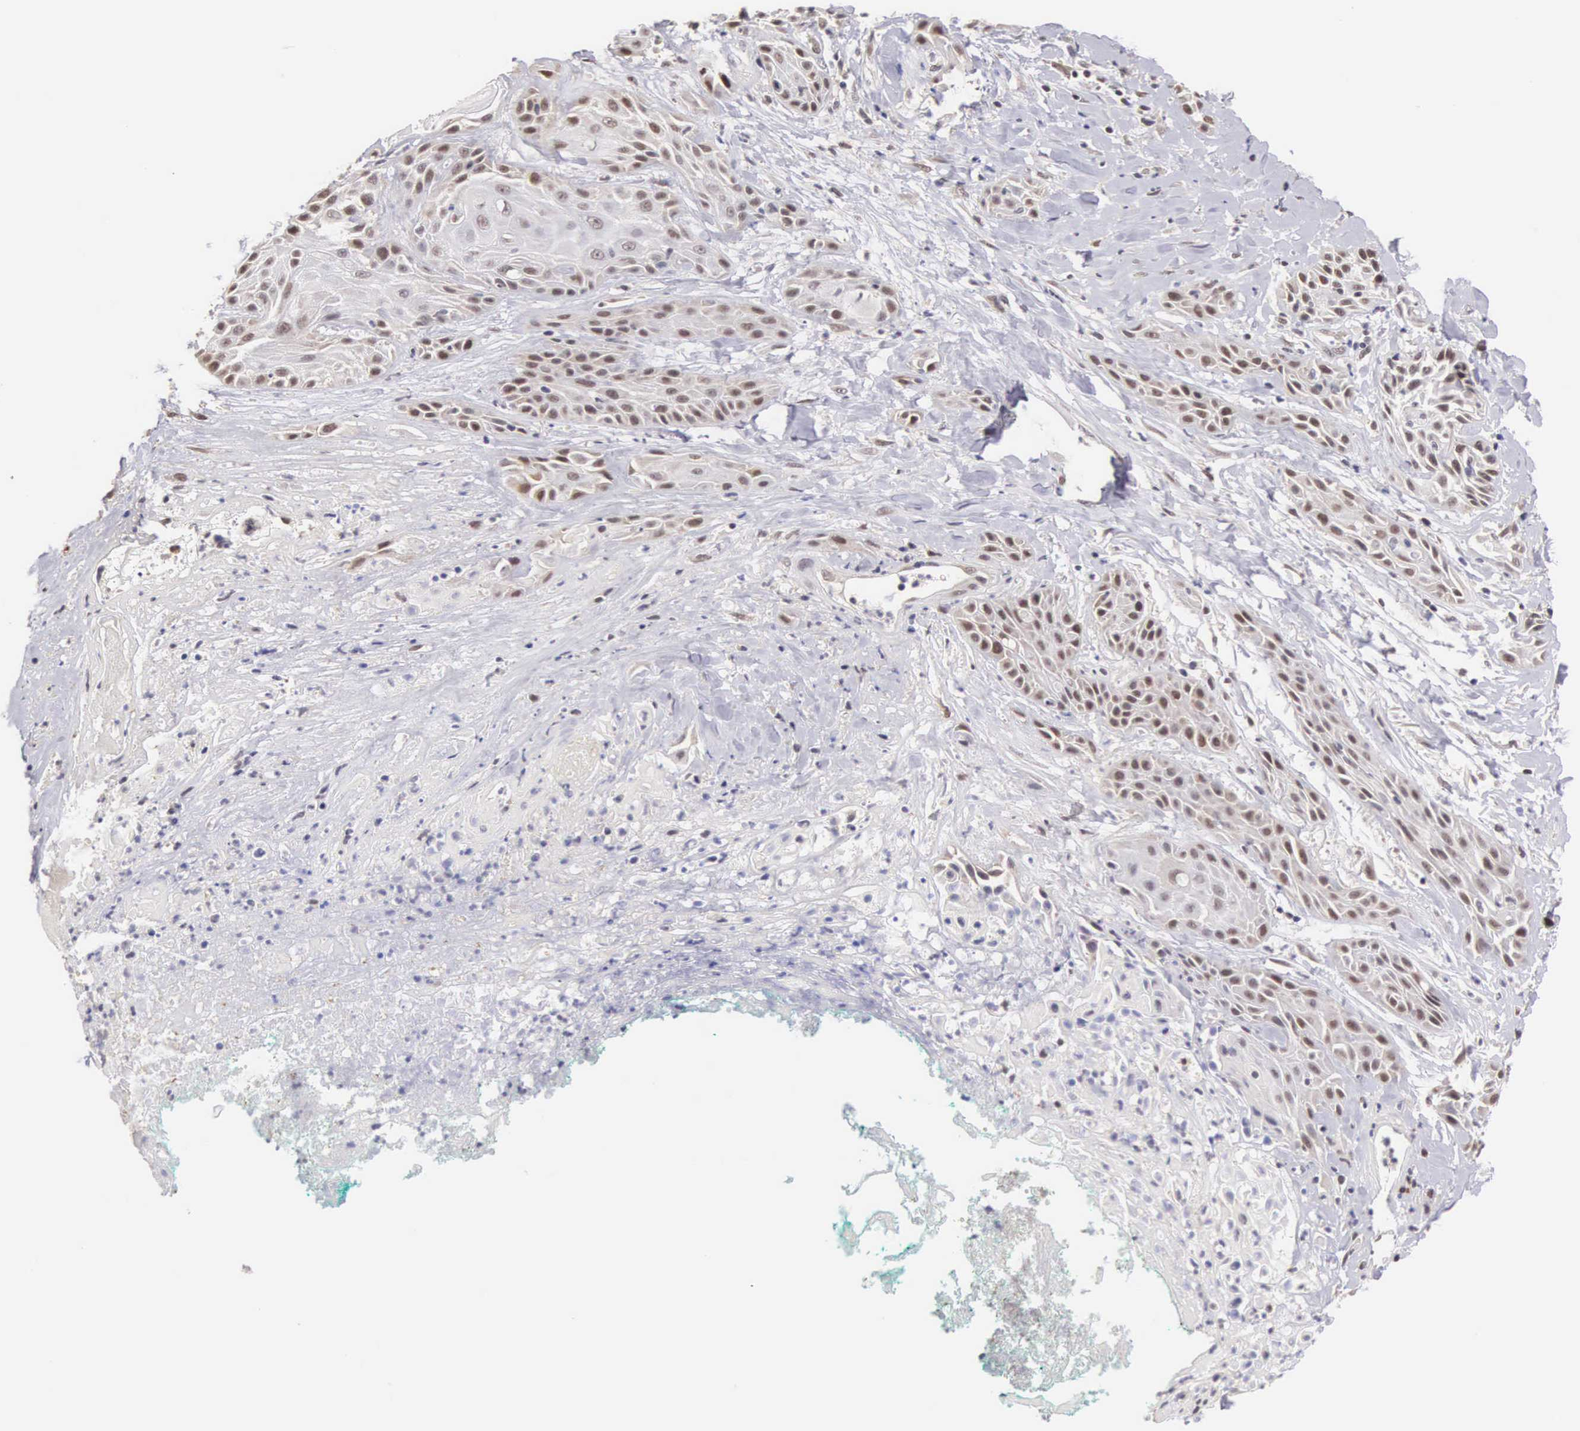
{"staining": {"intensity": "weak", "quantity": "25%-75%", "location": "nuclear"}, "tissue": "skin cancer", "cell_type": "Tumor cells", "image_type": "cancer", "snomed": [{"axis": "morphology", "description": "Squamous cell carcinoma, NOS"}, {"axis": "topography", "description": "Skin"}, {"axis": "topography", "description": "Anal"}], "caption": "Skin cancer stained for a protein demonstrates weak nuclear positivity in tumor cells.", "gene": "HMGXB4", "patient": {"sex": "male", "age": 64}}